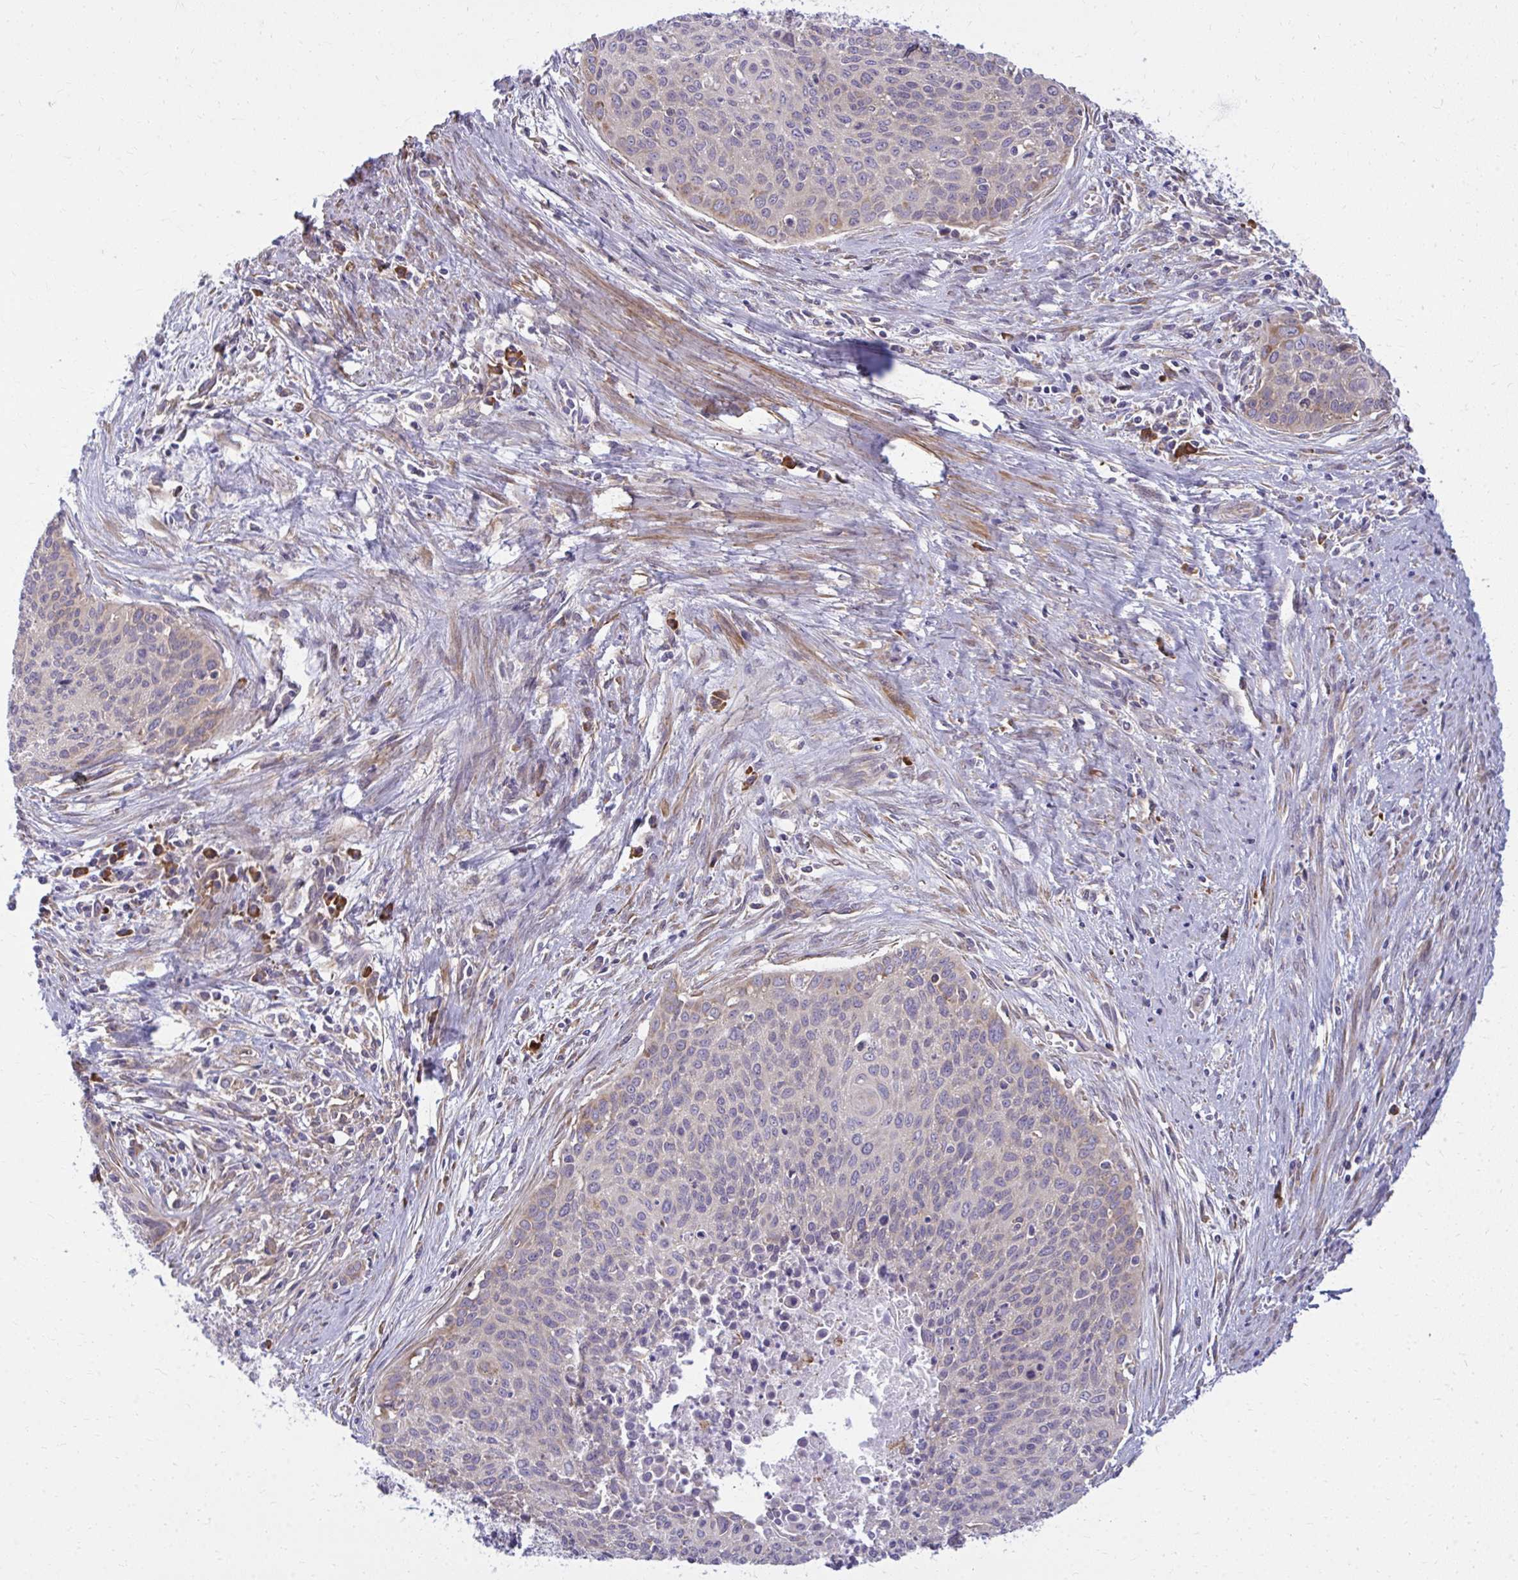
{"staining": {"intensity": "weak", "quantity": "<25%", "location": "cytoplasmic/membranous"}, "tissue": "cervical cancer", "cell_type": "Tumor cells", "image_type": "cancer", "snomed": [{"axis": "morphology", "description": "Squamous cell carcinoma, NOS"}, {"axis": "topography", "description": "Cervix"}], "caption": "A micrograph of cervical squamous cell carcinoma stained for a protein exhibits no brown staining in tumor cells. (Stains: DAB immunohistochemistry with hematoxylin counter stain, Microscopy: brightfield microscopy at high magnification).", "gene": "CEMP1", "patient": {"sex": "female", "age": 55}}